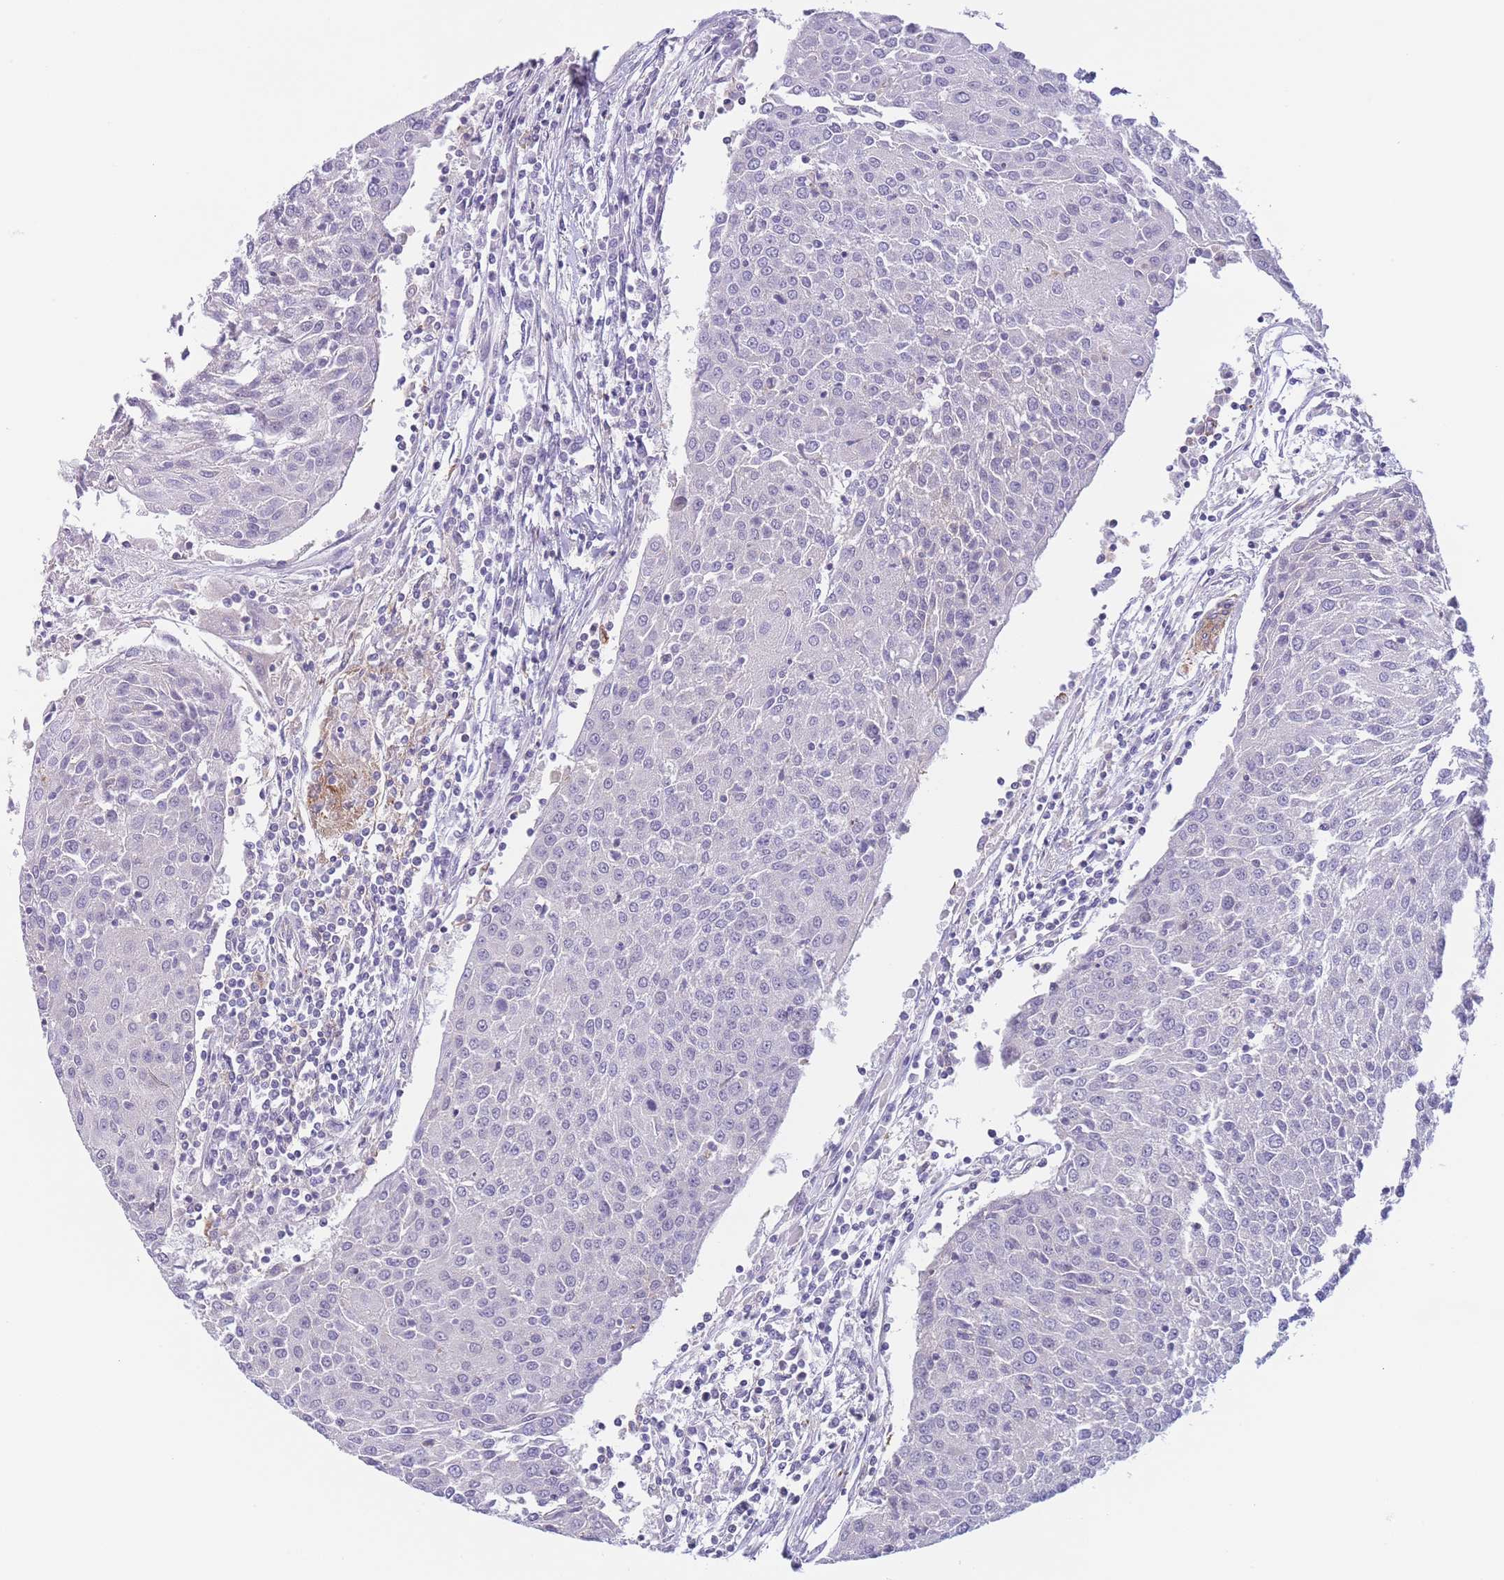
{"staining": {"intensity": "negative", "quantity": "none", "location": "none"}, "tissue": "urothelial cancer", "cell_type": "Tumor cells", "image_type": "cancer", "snomed": [{"axis": "morphology", "description": "Urothelial carcinoma, High grade"}, {"axis": "topography", "description": "Urinary bladder"}], "caption": "High magnification brightfield microscopy of urothelial carcinoma (high-grade) stained with DAB (brown) and counterstained with hematoxylin (blue): tumor cells show no significant expression. (Immunohistochemistry (ihc), brightfield microscopy, high magnification).", "gene": "C9orf152", "patient": {"sex": "female", "age": 85}}